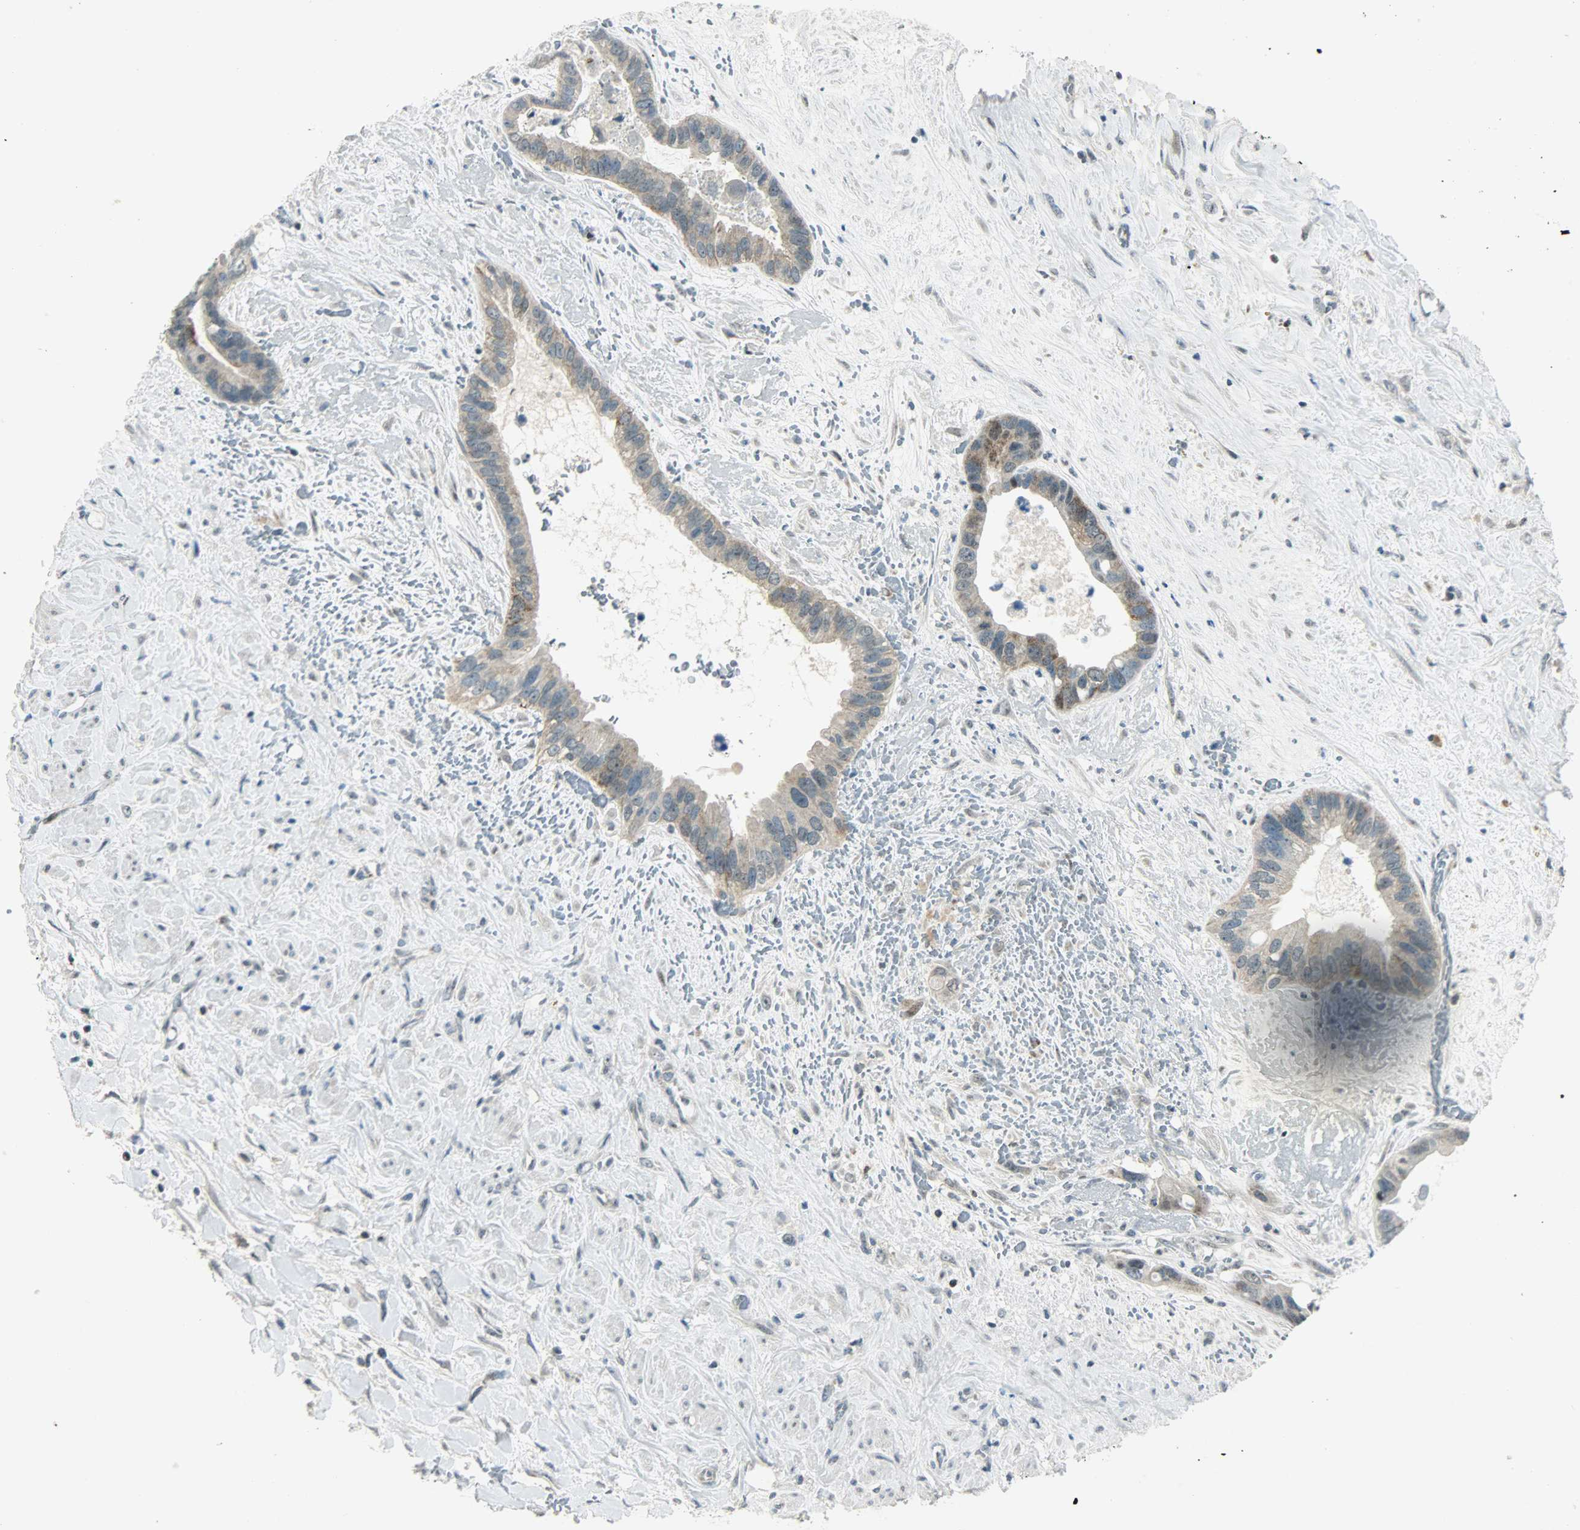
{"staining": {"intensity": "weak", "quantity": "25%-75%", "location": "cytoplasmic/membranous"}, "tissue": "liver cancer", "cell_type": "Tumor cells", "image_type": "cancer", "snomed": [{"axis": "morphology", "description": "Cholangiocarcinoma"}, {"axis": "topography", "description": "Liver"}], "caption": "Immunohistochemistry photomicrograph of neoplastic tissue: human cholangiocarcinoma (liver) stained using IHC reveals low levels of weak protein expression localized specifically in the cytoplasmic/membranous of tumor cells, appearing as a cytoplasmic/membranous brown color.", "gene": "IL15", "patient": {"sex": "female", "age": 65}}